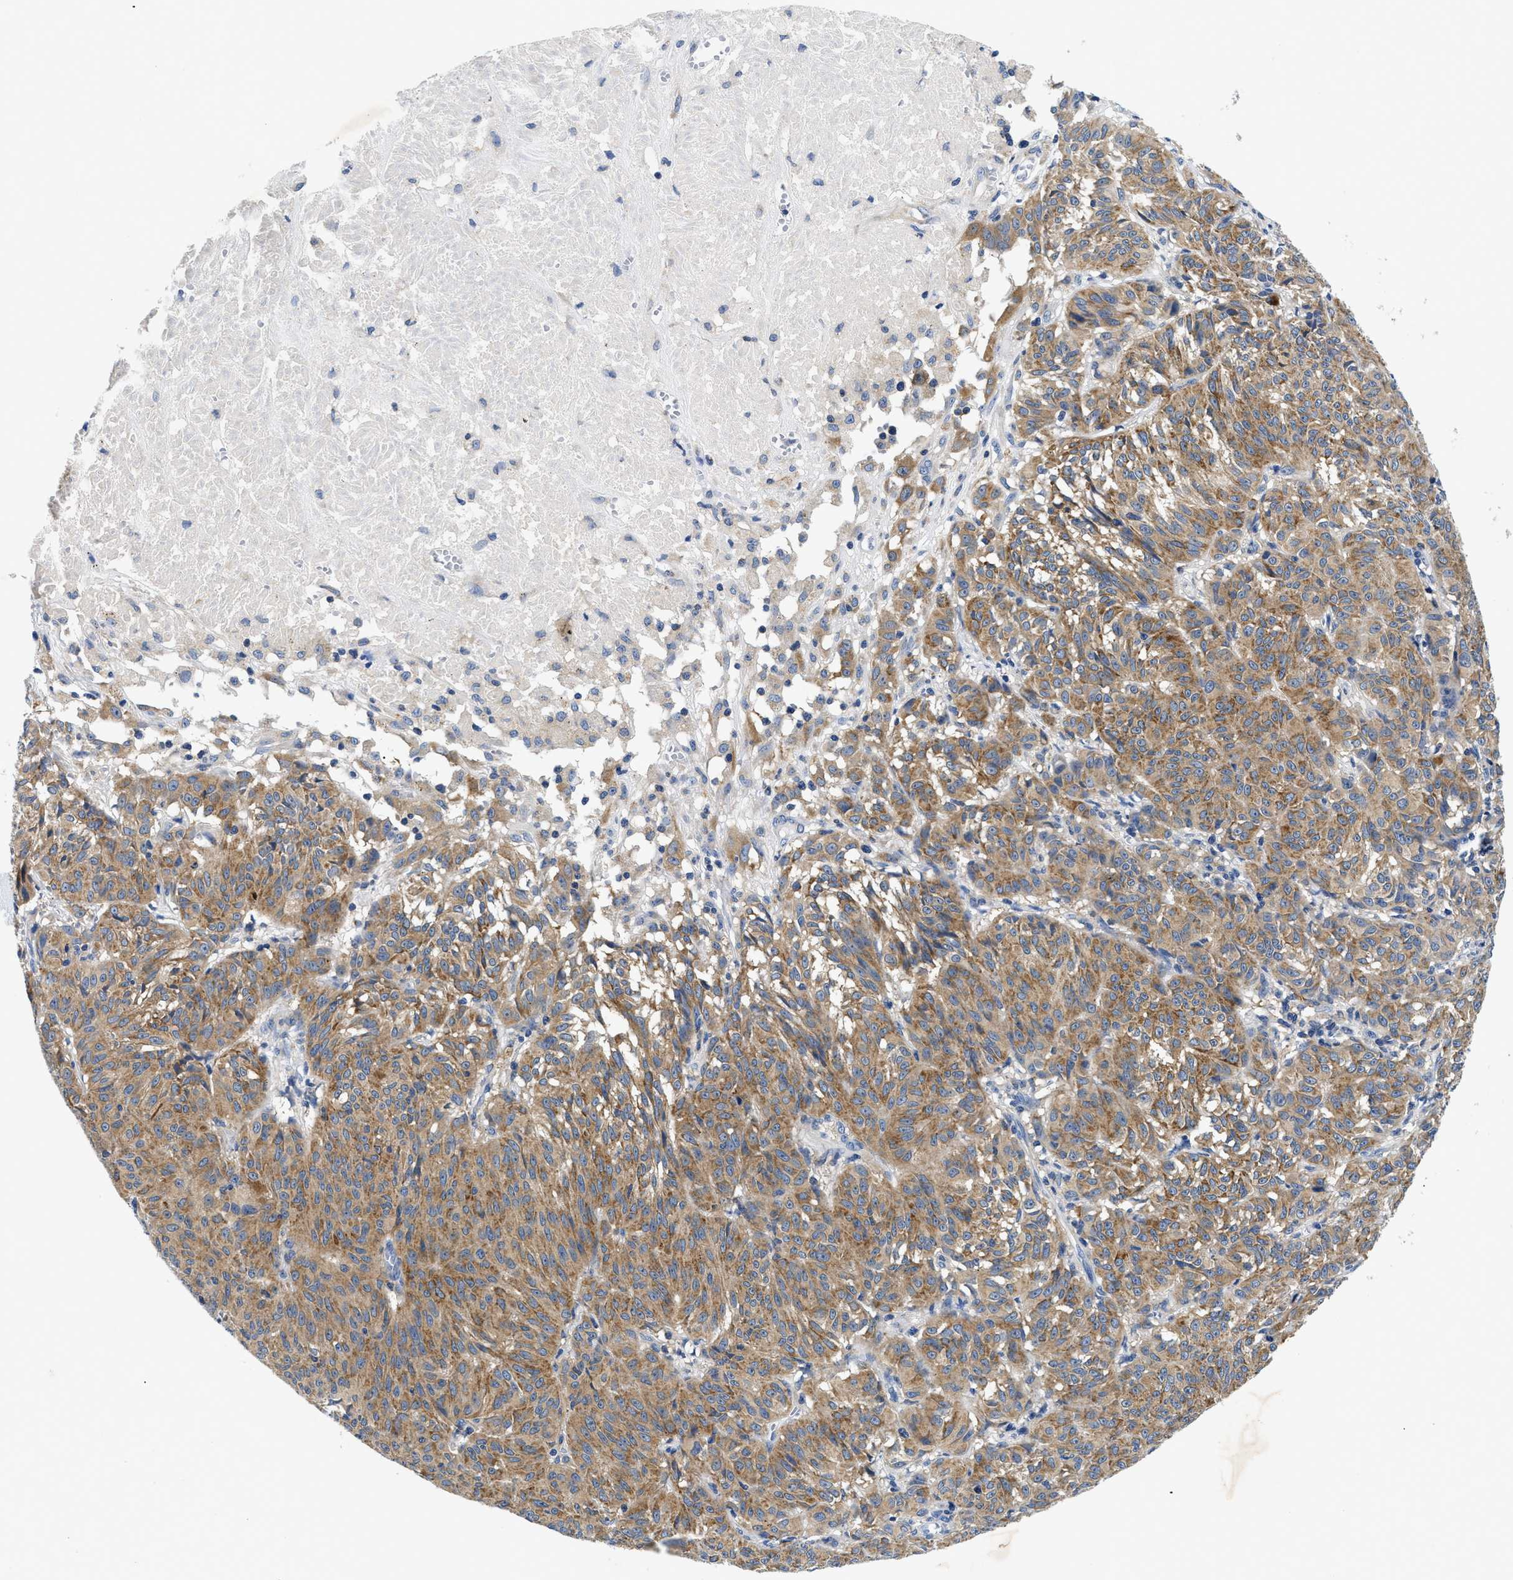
{"staining": {"intensity": "moderate", "quantity": ">75%", "location": "cytoplasmic/membranous"}, "tissue": "melanoma", "cell_type": "Tumor cells", "image_type": "cancer", "snomed": [{"axis": "morphology", "description": "Malignant melanoma, NOS"}, {"axis": "topography", "description": "Skin"}], "caption": "A brown stain labels moderate cytoplasmic/membranous positivity of a protein in human malignant melanoma tumor cells.", "gene": "MEA1", "patient": {"sex": "female", "age": 72}}